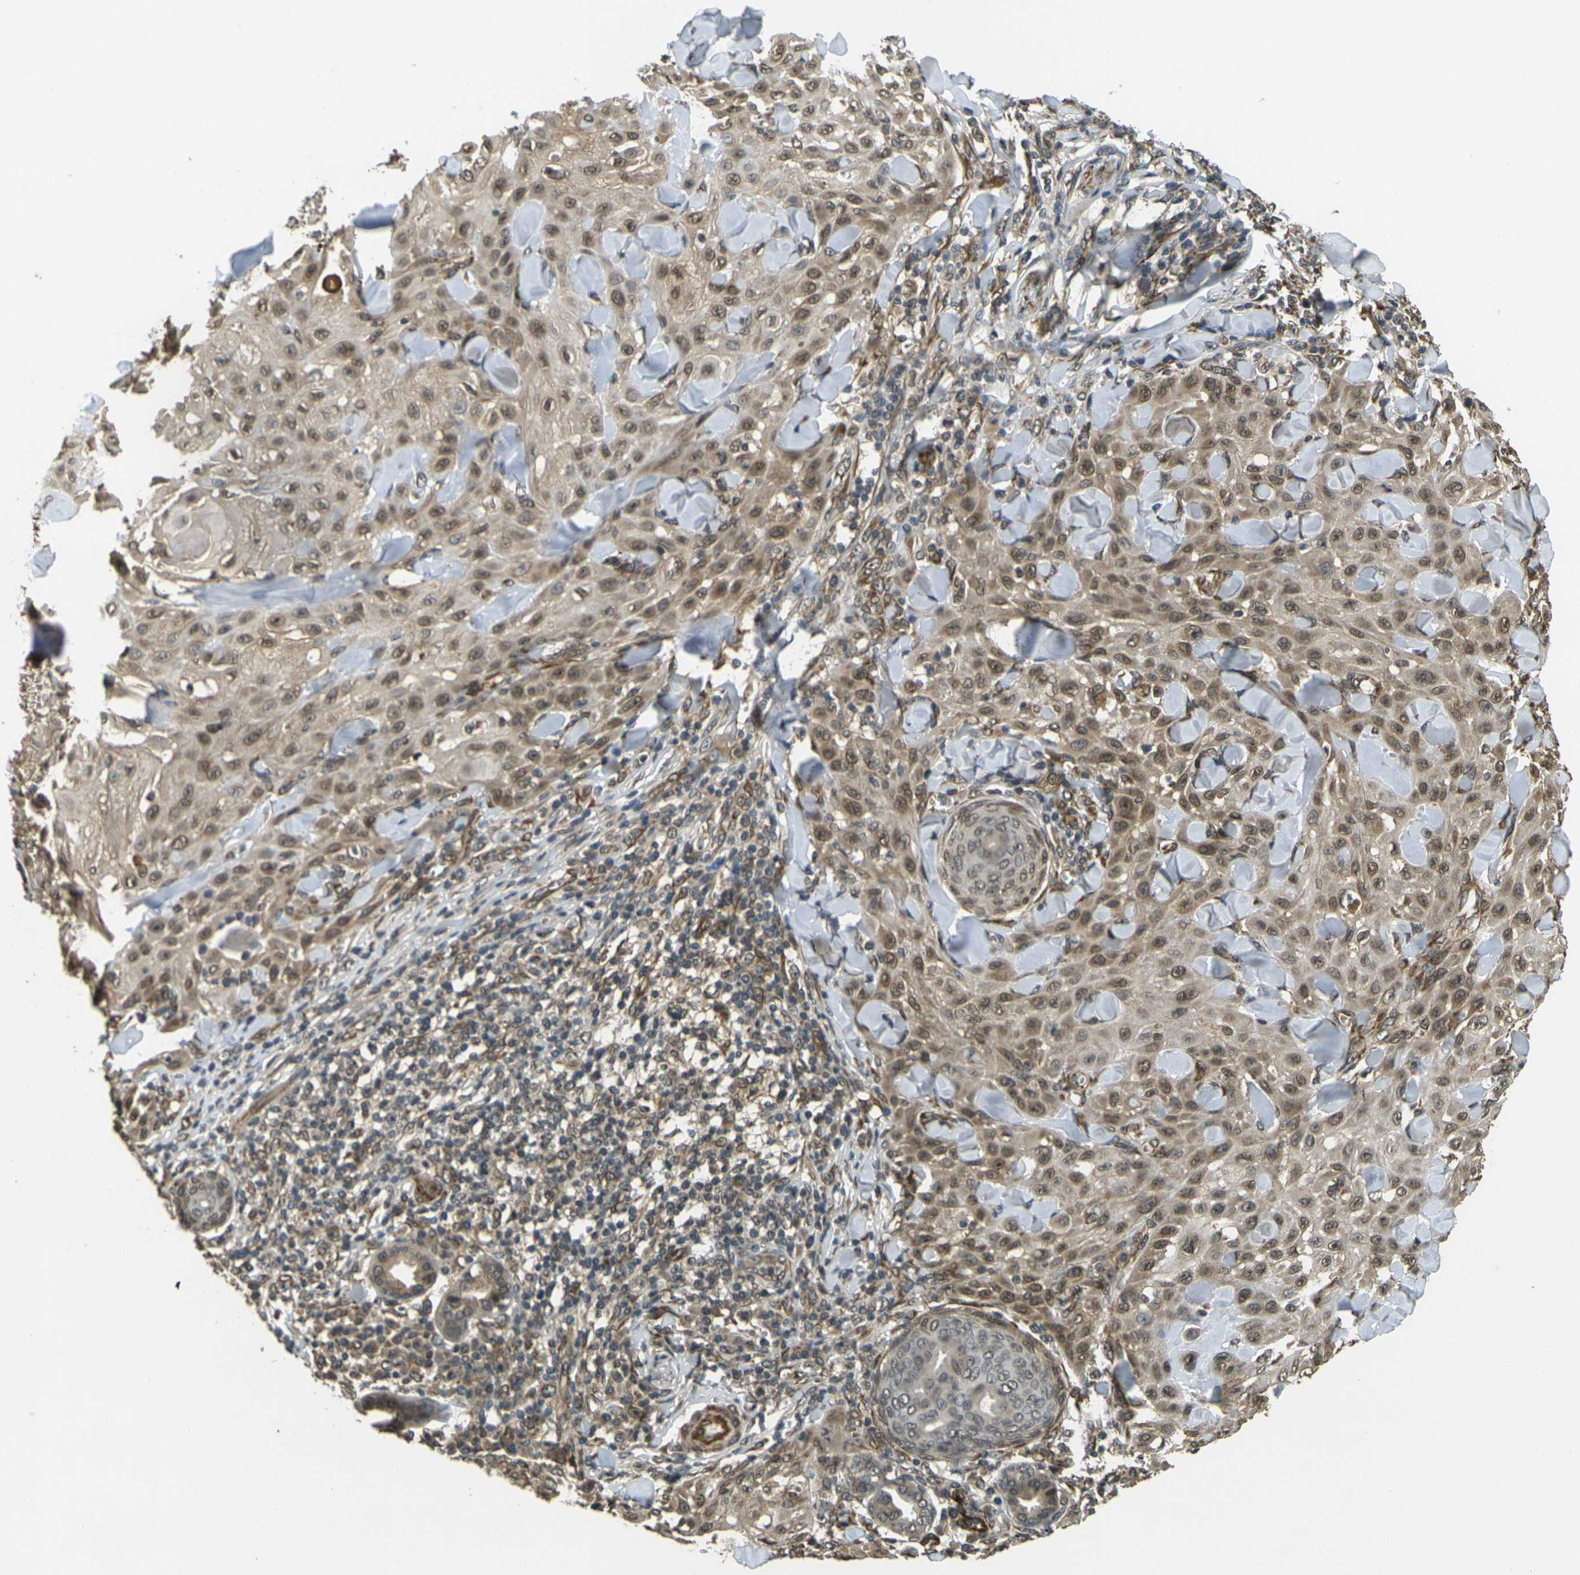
{"staining": {"intensity": "moderate", "quantity": ">75%", "location": "cytoplasmic/membranous"}, "tissue": "skin cancer", "cell_type": "Tumor cells", "image_type": "cancer", "snomed": [{"axis": "morphology", "description": "Squamous cell carcinoma, NOS"}, {"axis": "topography", "description": "Skin"}], "caption": "A brown stain labels moderate cytoplasmic/membranous positivity of a protein in squamous cell carcinoma (skin) tumor cells.", "gene": "FUT11", "patient": {"sex": "male", "age": 24}}